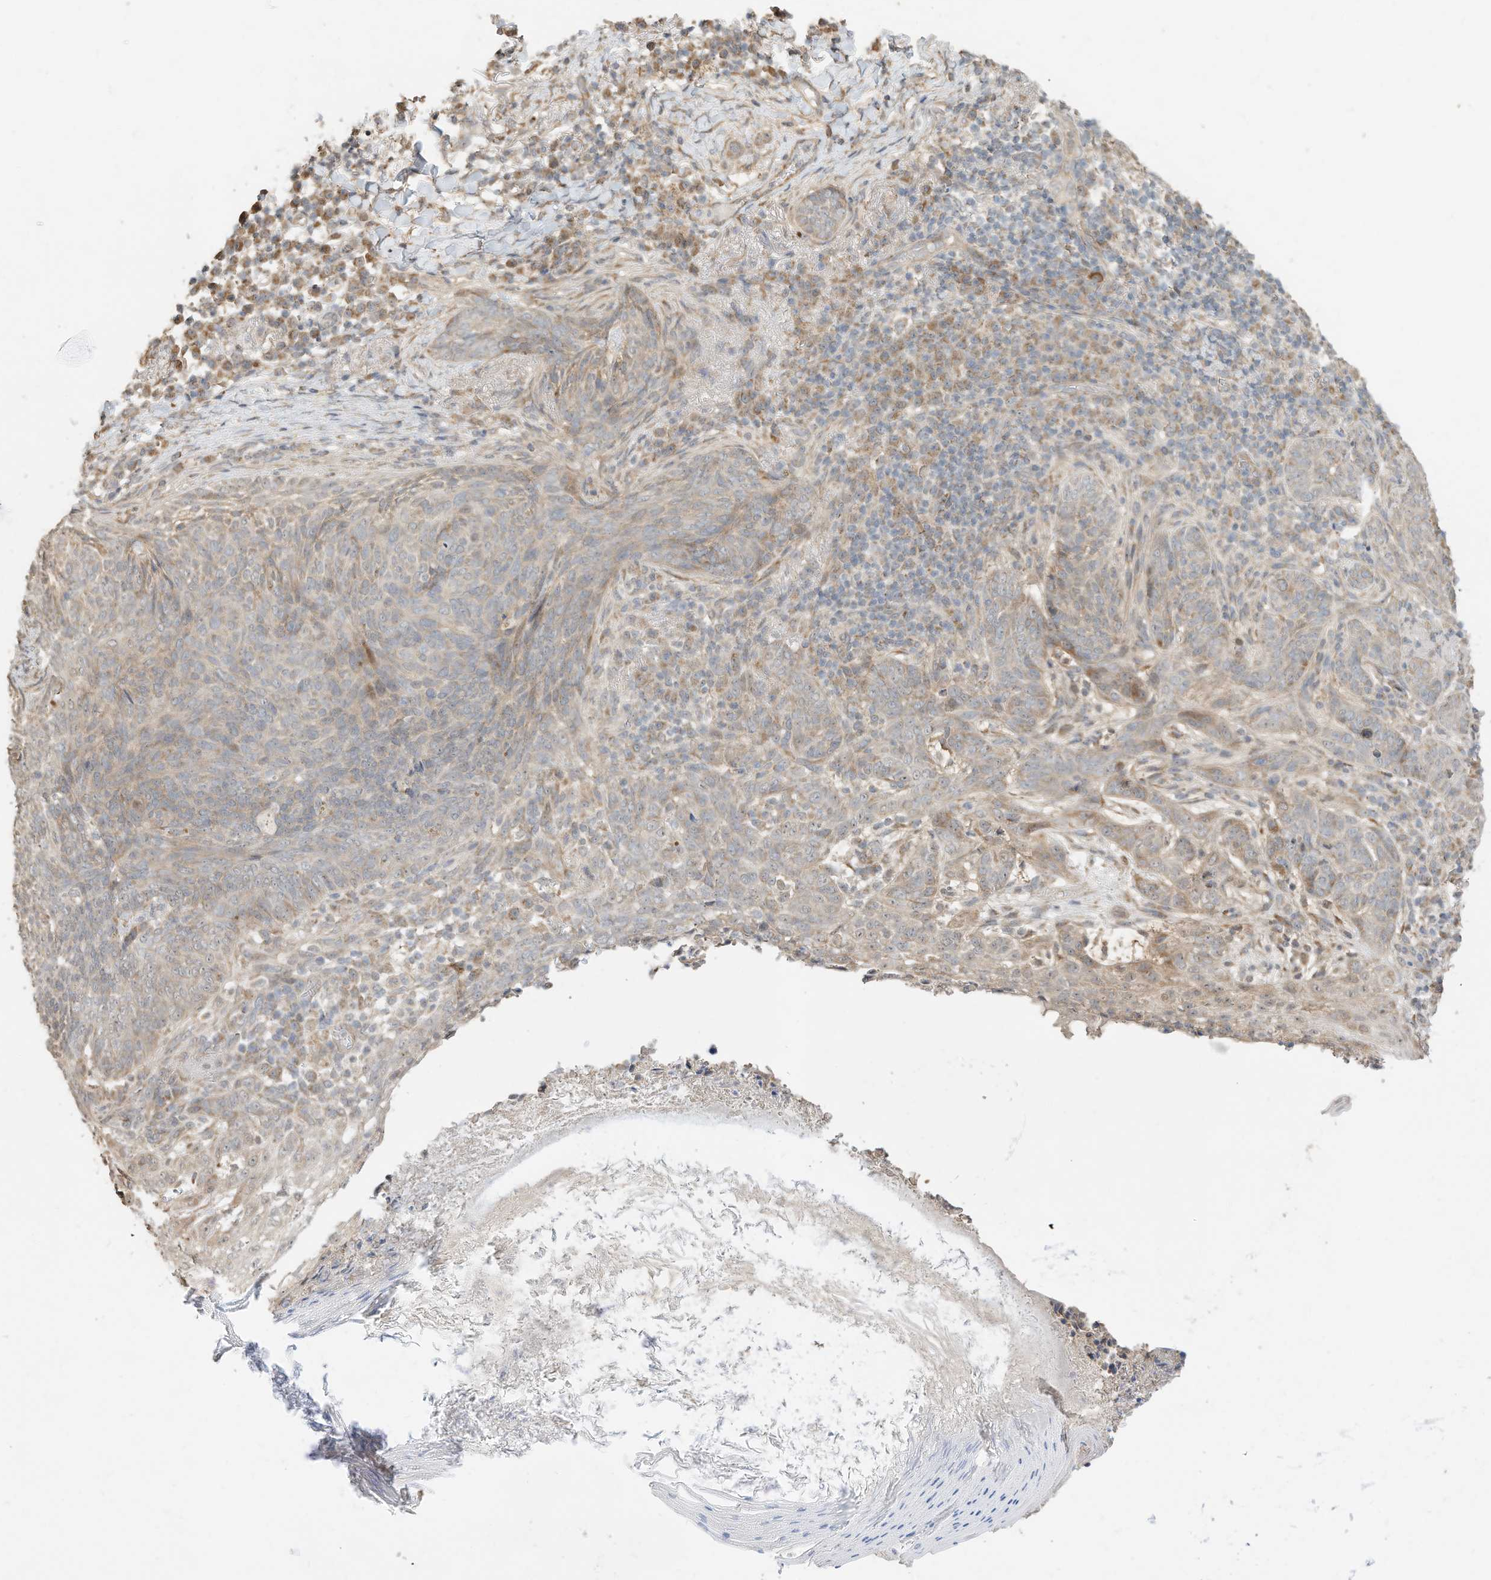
{"staining": {"intensity": "weak", "quantity": "<25%", "location": "cytoplasmic/membranous"}, "tissue": "skin cancer", "cell_type": "Tumor cells", "image_type": "cancer", "snomed": [{"axis": "morphology", "description": "Basal cell carcinoma"}, {"axis": "topography", "description": "Skin"}], "caption": "This is an IHC histopathology image of skin basal cell carcinoma. There is no staining in tumor cells.", "gene": "CAGE1", "patient": {"sex": "male", "age": 85}}